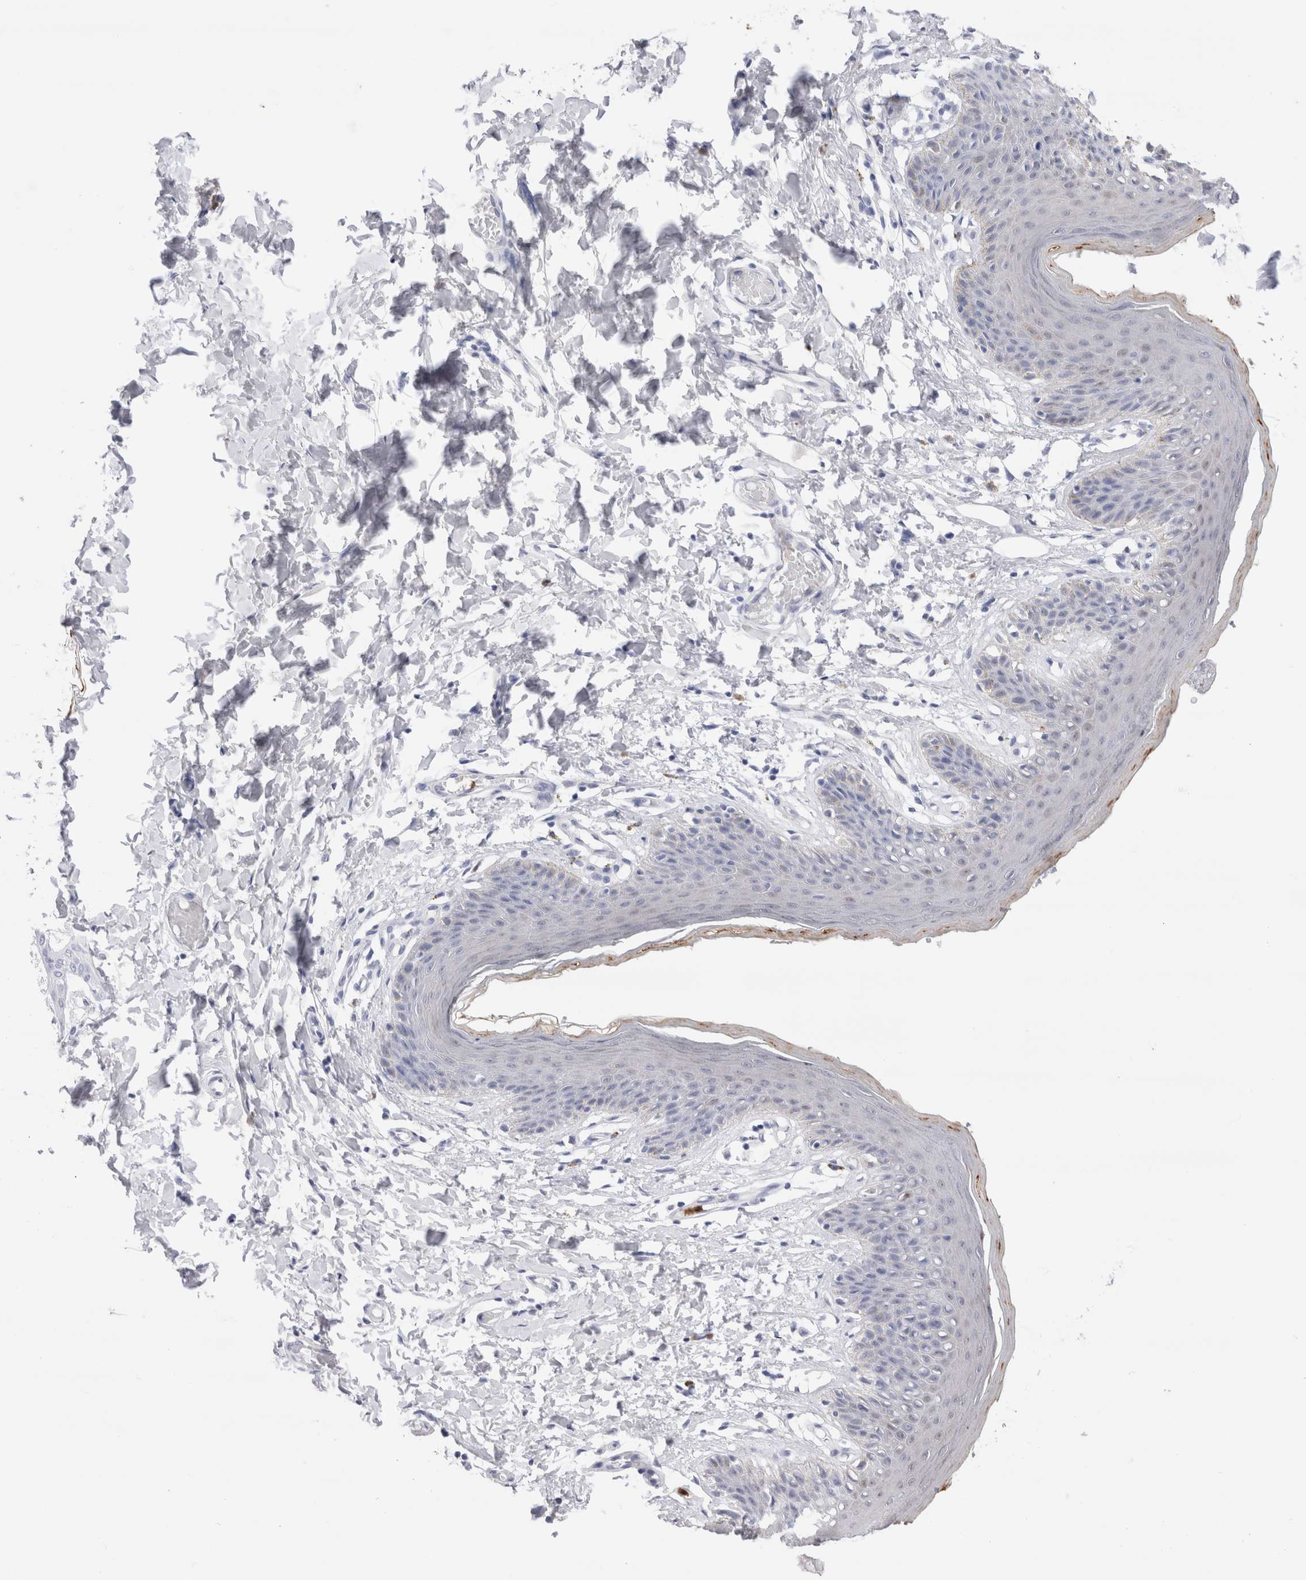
{"staining": {"intensity": "weak", "quantity": "<25%", "location": "cytoplasmic/membranous"}, "tissue": "skin", "cell_type": "Epidermal cells", "image_type": "normal", "snomed": [{"axis": "morphology", "description": "Normal tissue, NOS"}, {"axis": "topography", "description": "Vulva"}], "caption": "Histopathology image shows no significant protein staining in epidermal cells of normal skin. (DAB (3,3'-diaminobenzidine) immunohistochemistry, high magnification).", "gene": "SLC10A5", "patient": {"sex": "female", "age": 66}}